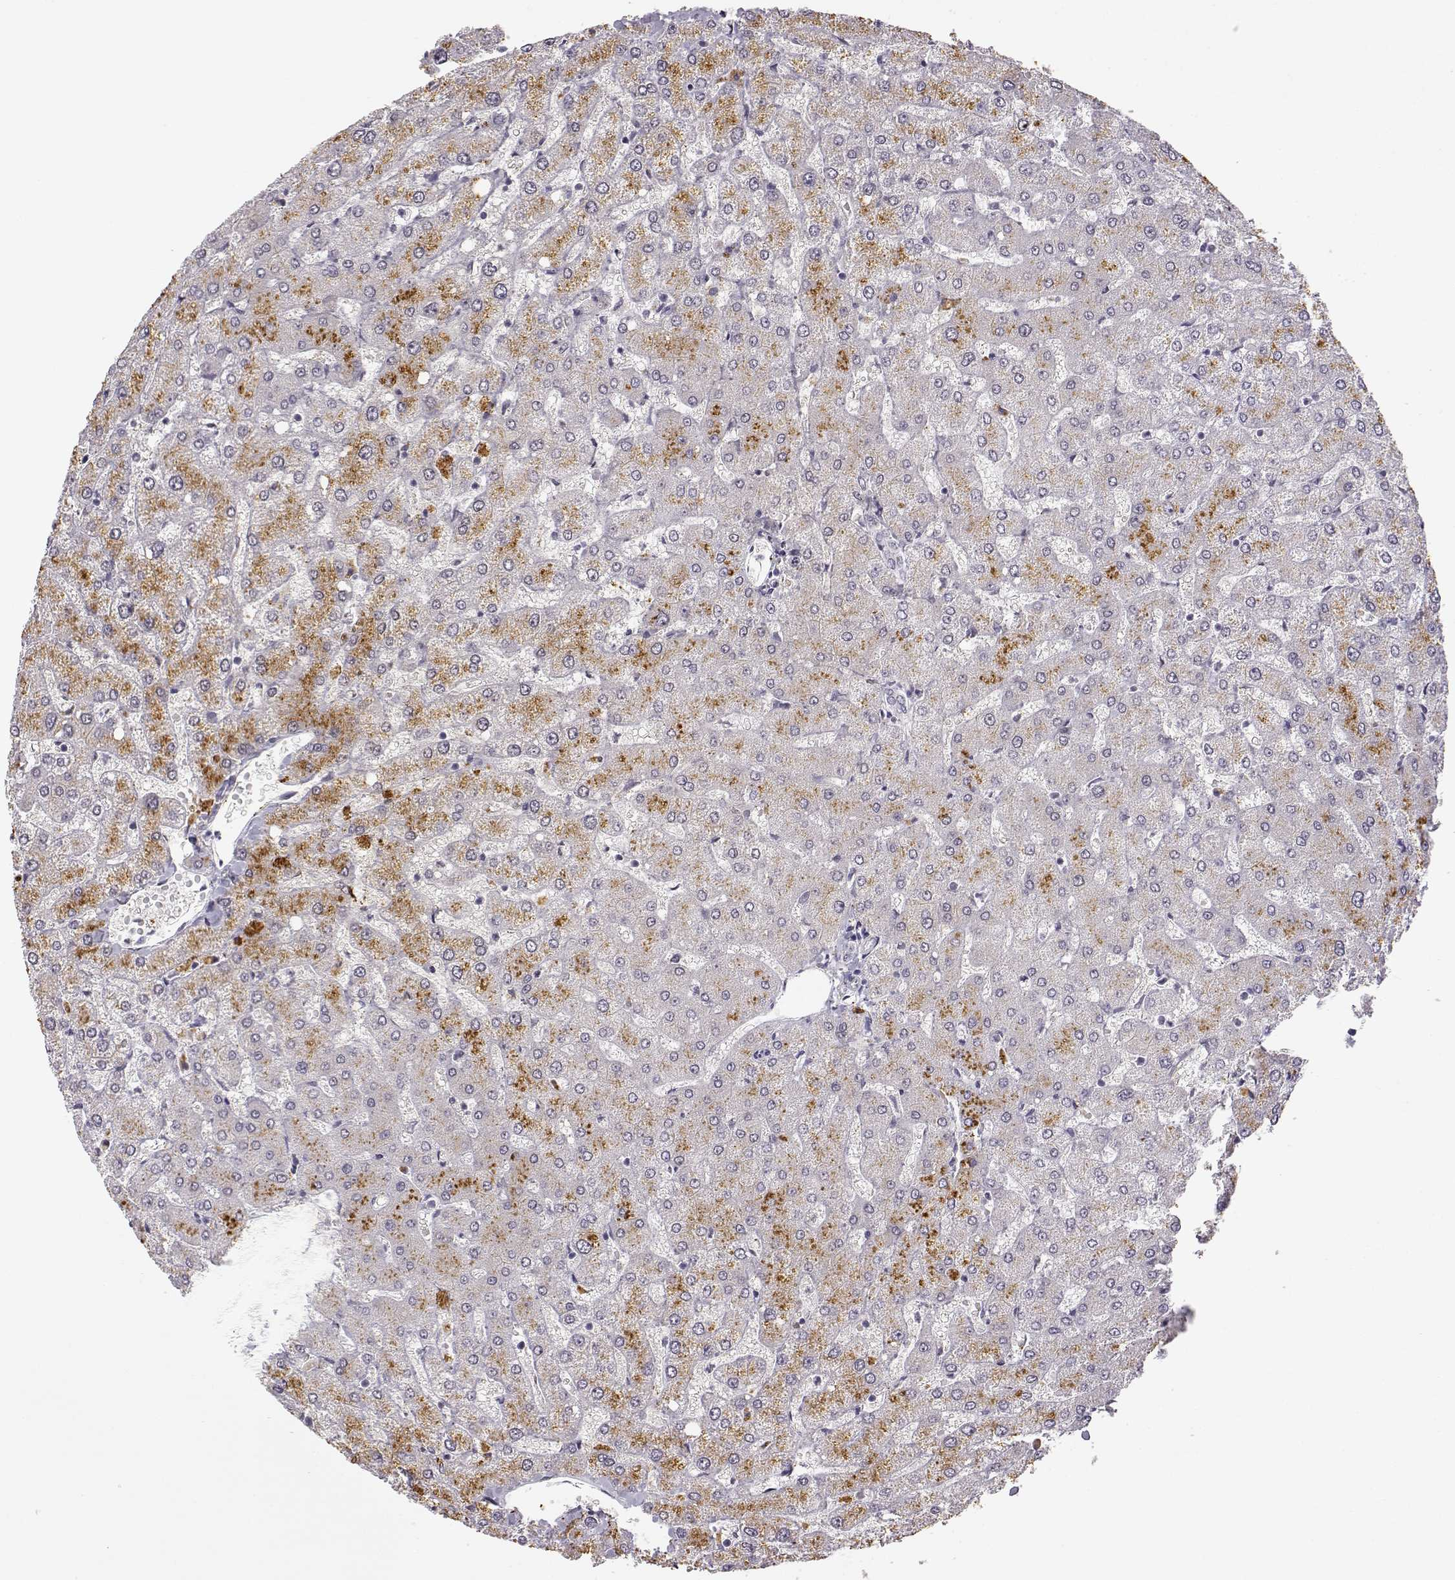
{"staining": {"intensity": "negative", "quantity": "none", "location": "none"}, "tissue": "liver", "cell_type": "Cholangiocytes", "image_type": "normal", "snomed": [{"axis": "morphology", "description": "Normal tissue, NOS"}, {"axis": "topography", "description": "Liver"}], "caption": "Immunohistochemistry image of benign liver: human liver stained with DAB (3,3'-diaminobenzidine) reveals no significant protein expression in cholangiocytes.", "gene": "VGF", "patient": {"sex": "female", "age": 54}}